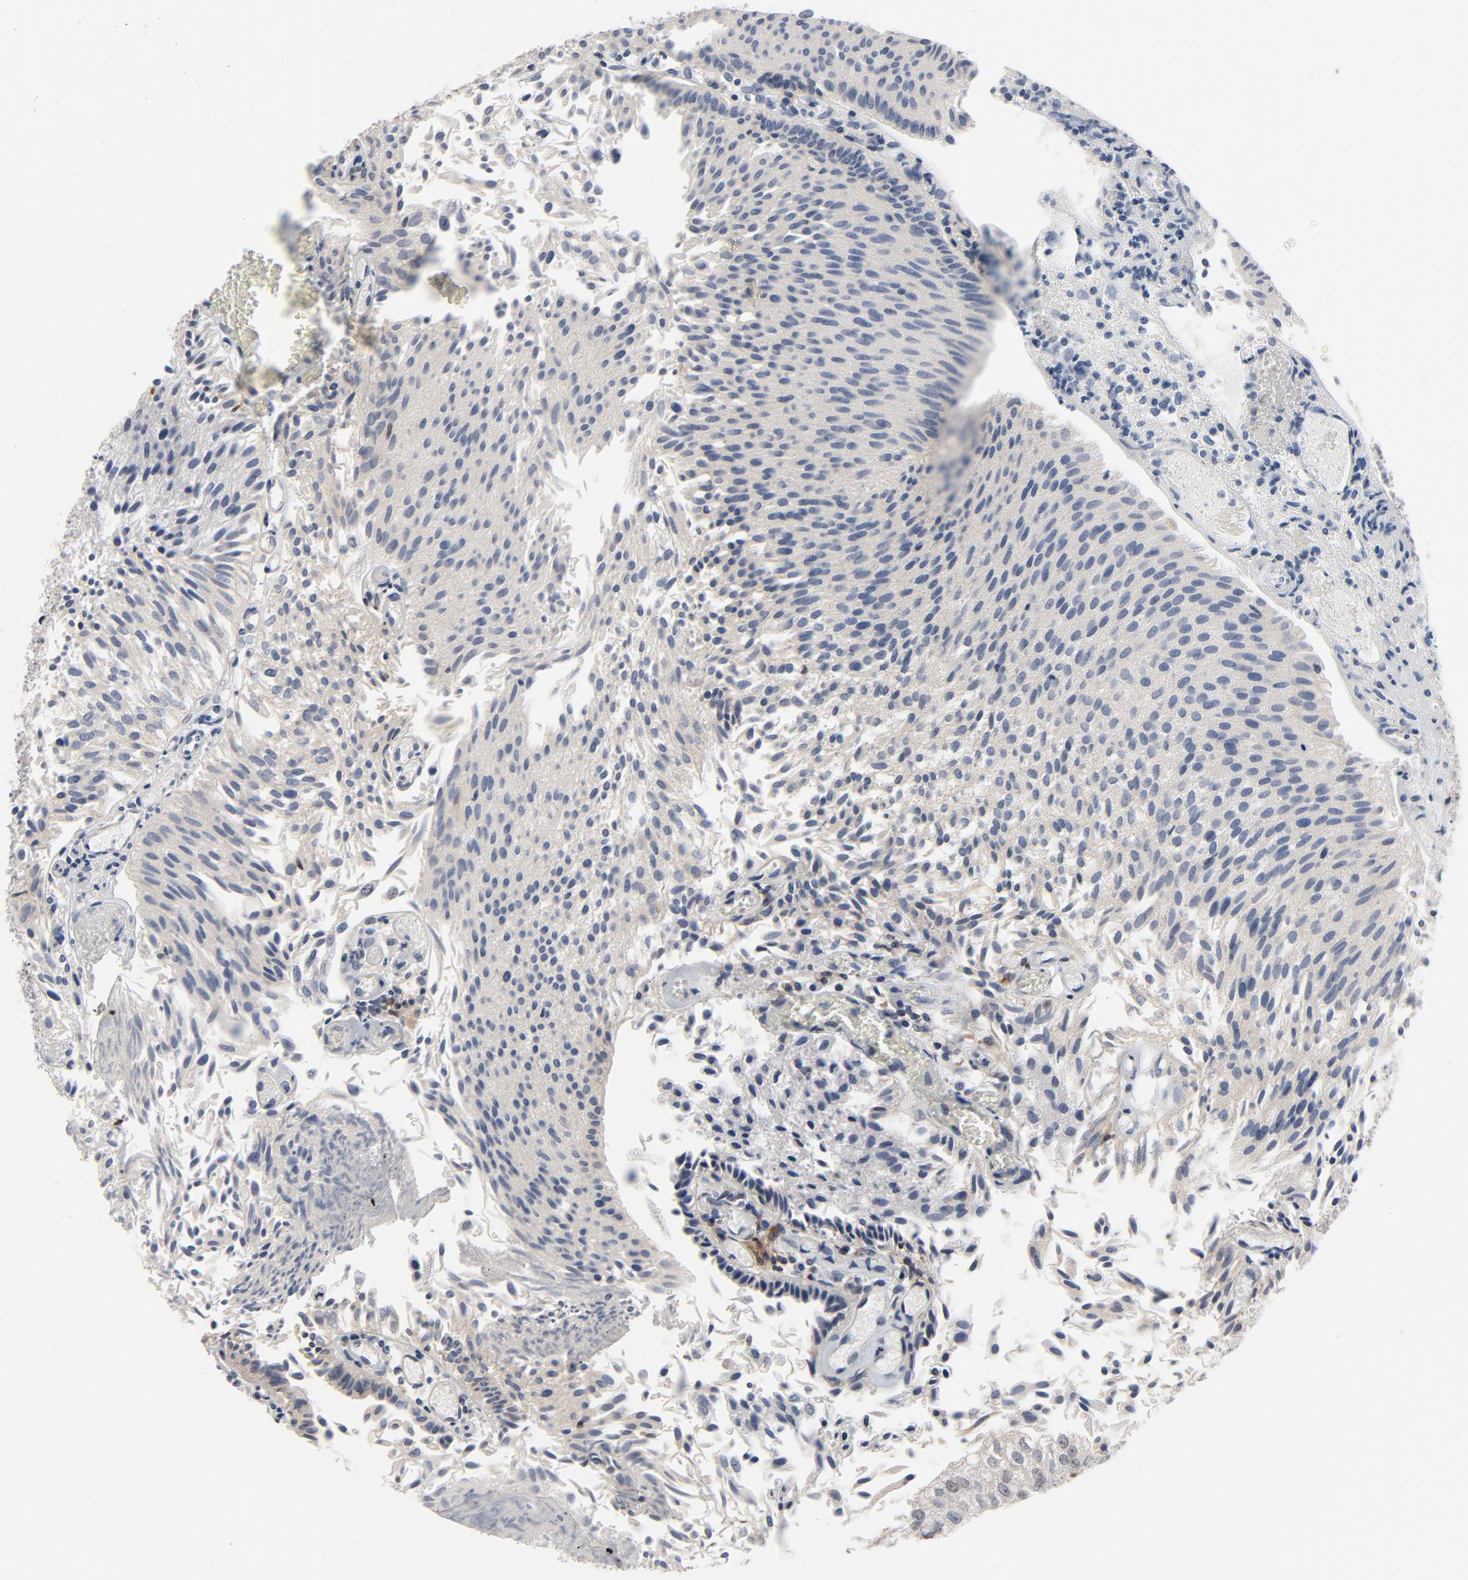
{"staining": {"intensity": "negative", "quantity": "none", "location": "none"}, "tissue": "urothelial cancer", "cell_type": "Tumor cells", "image_type": "cancer", "snomed": [{"axis": "morphology", "description": "Urothelial carcinoma, Low grade"}, {"axis": "topography", "description": "Urinary bladder"}], "caption": "Micrograph shows no significant protein positivity in tumor cells of urothelial cancer.", "gene": "NFKB1", "patient": {"sex": "male", "age": 86}}